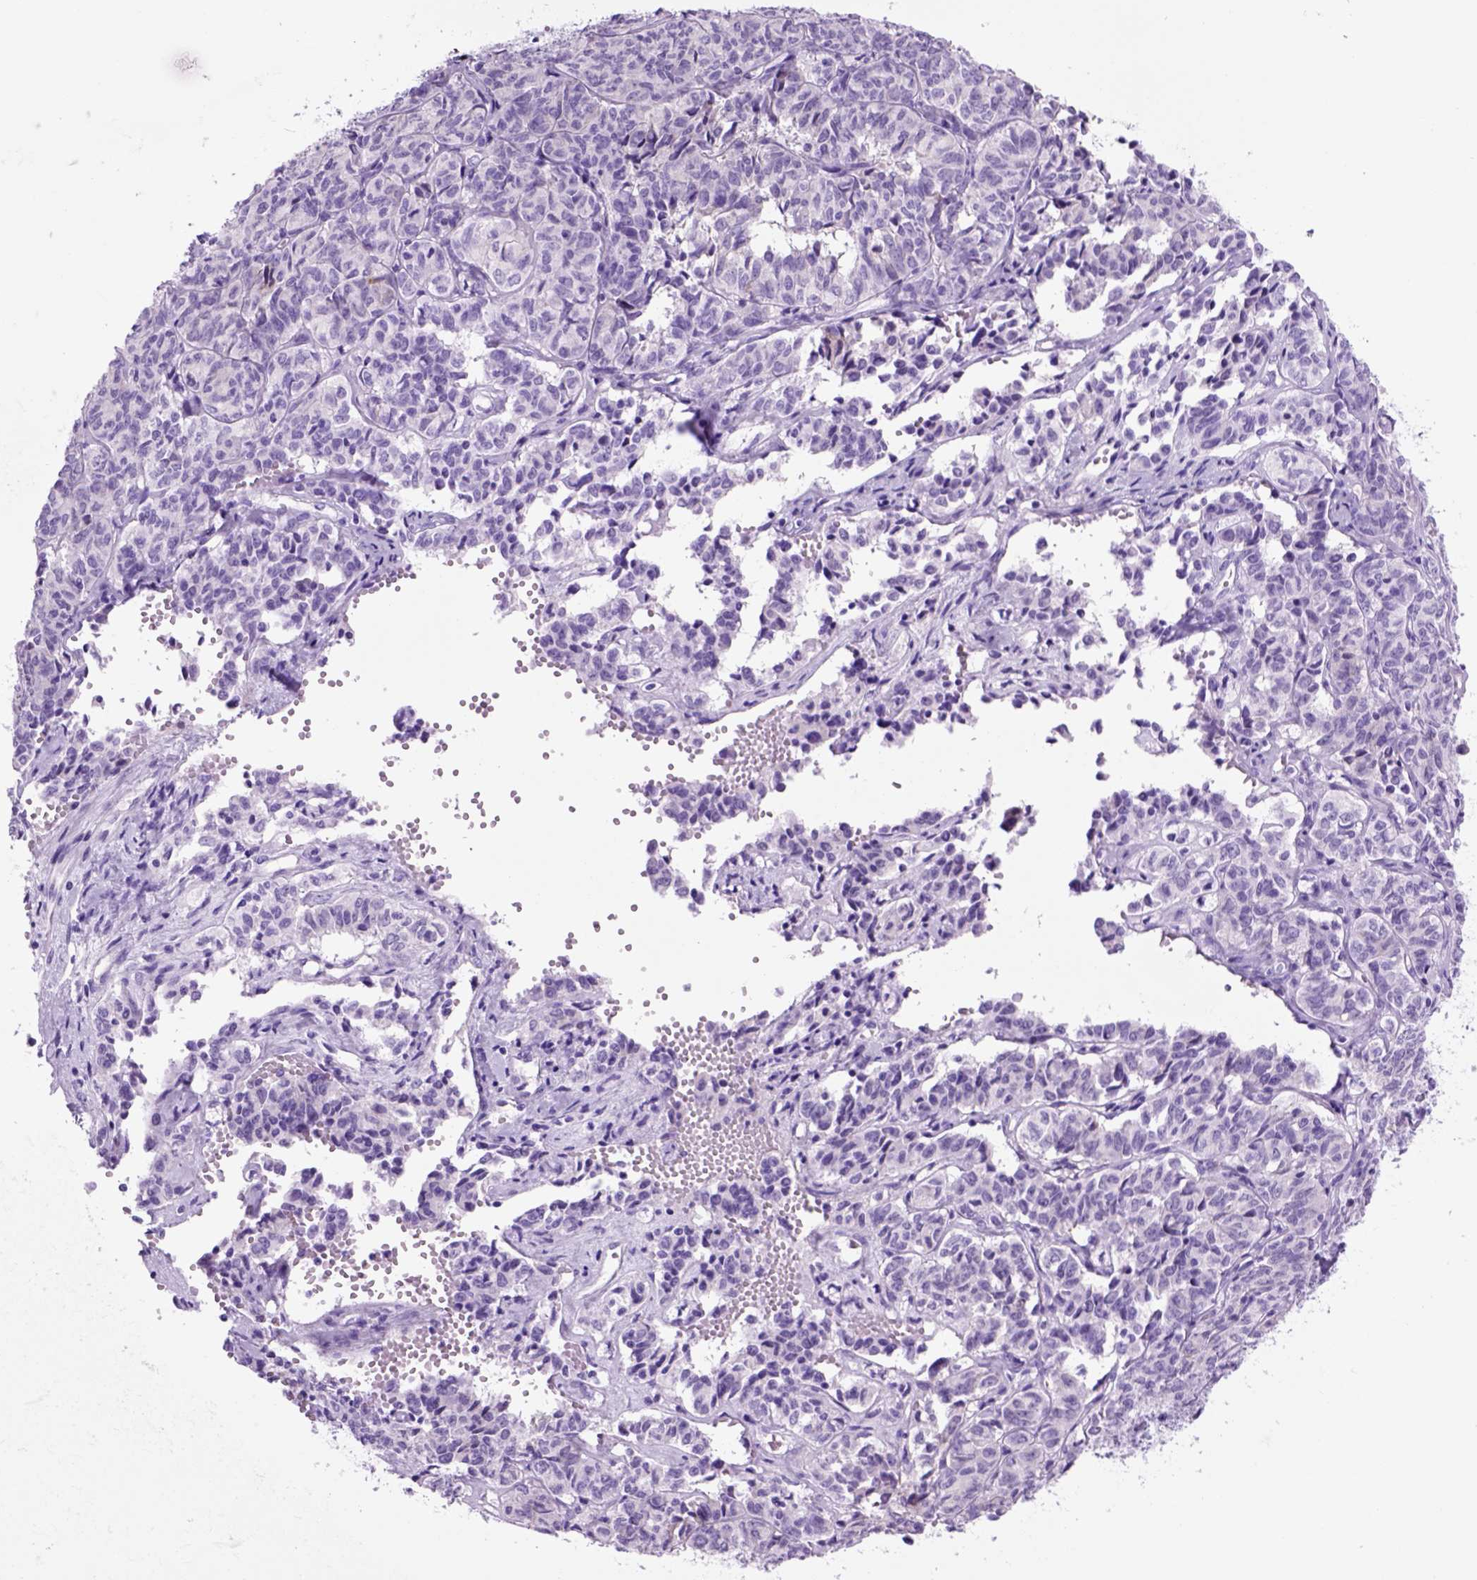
{"staining": {"intensity": "negative", "quantity": "none", "location": "none"}, "tissue": "ovarian cancer", "cell_type": "Tumor cells", "image_type": "cancer", "snomed": [{"axis": "morphology", "description": "Carcinoma, endometroid"}, {"axis": "topography", "description": "Ovary"}], "caption": "Protein analysis of ovarian endometroid carcinoma demonstrates no significant staining in tumor cells.", "gene": "HHIPL2", "patient": {"sex": "female", "age": 80}}